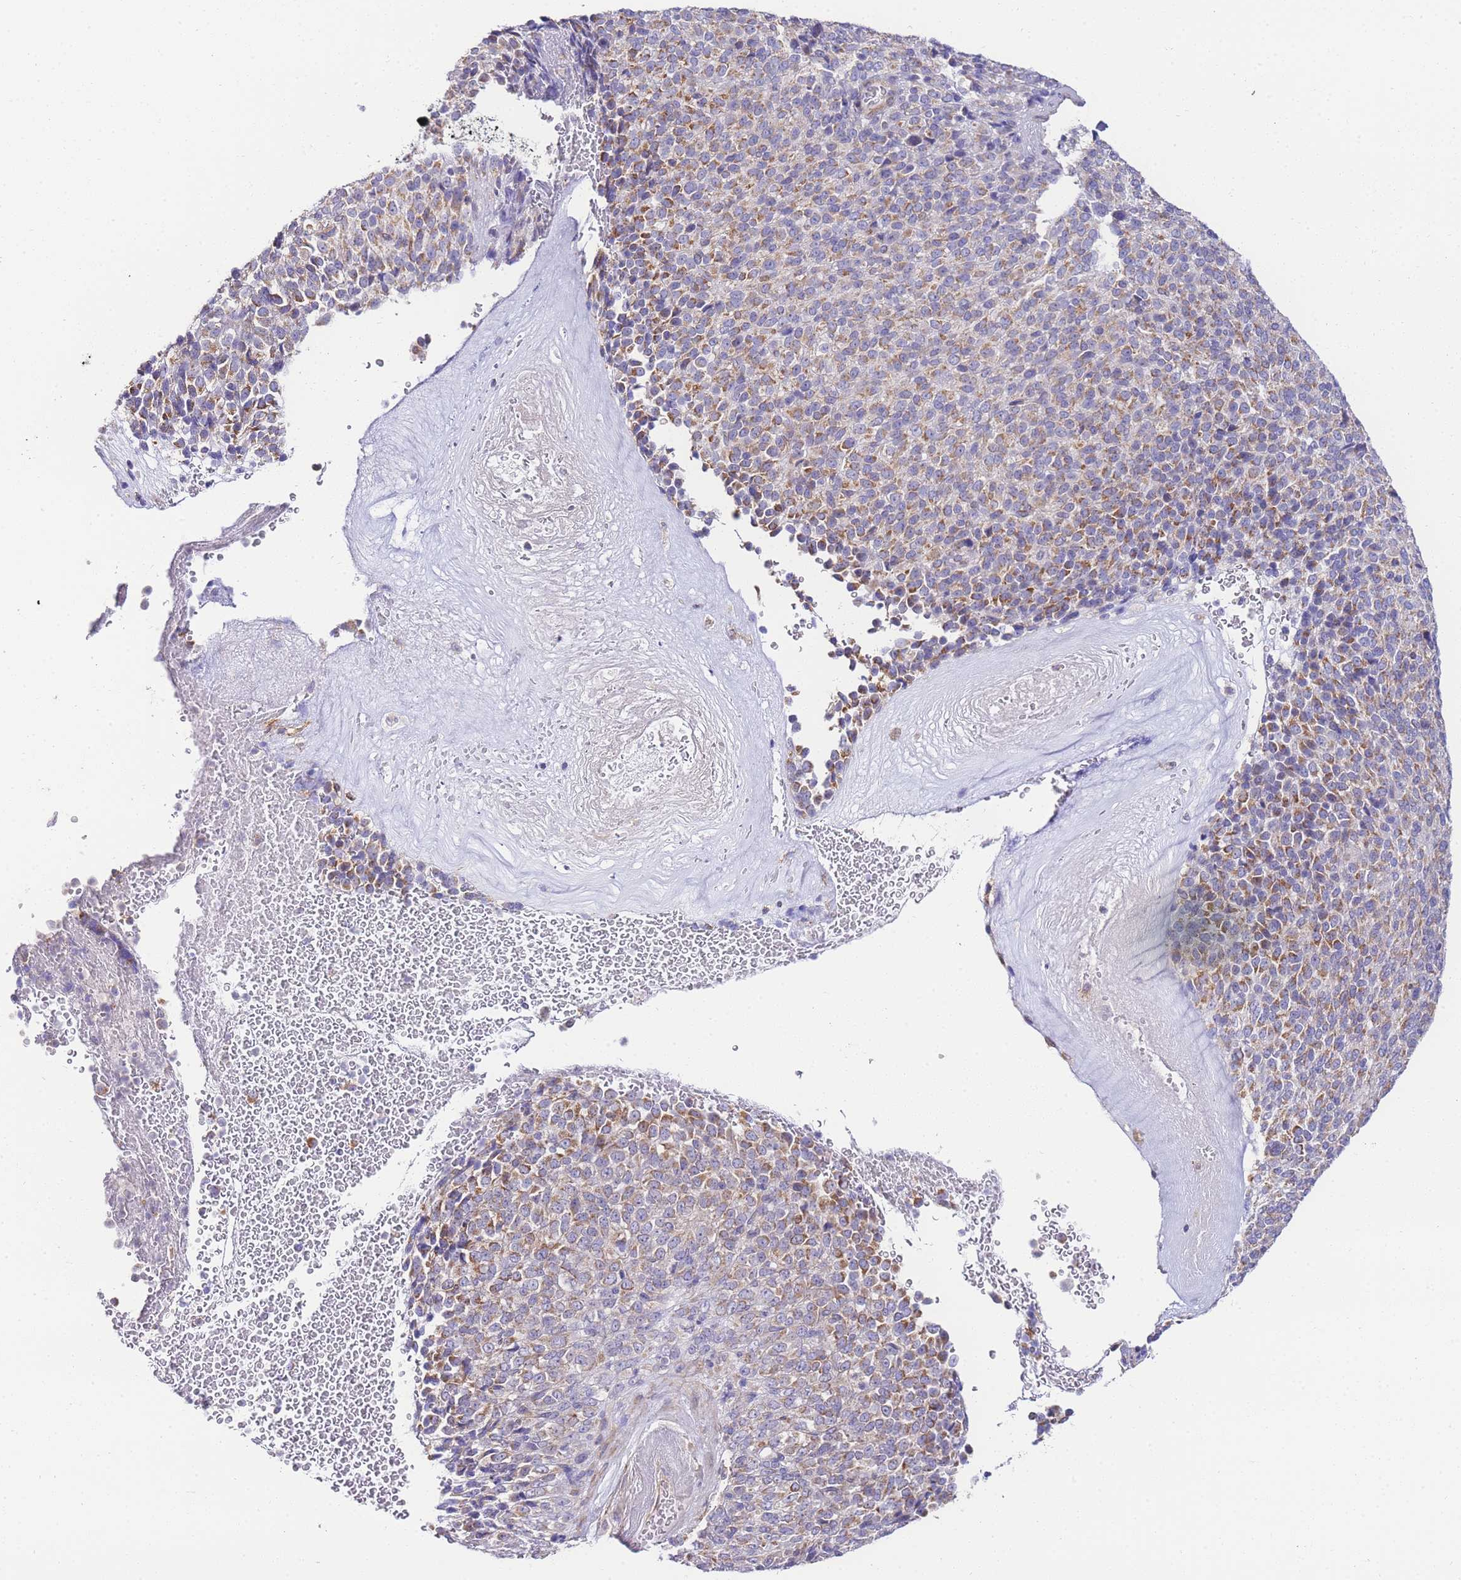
{"staining": {"intensity": "moderate", "quantity": ">75%", "location": "cytoplasmic/membranous"}, "tissue": "melanoma", "cell_type": "Tumor cells", "image_type": "cancer", "snomed": [{"axis": "morphology", "description": "Malignant melanoma, Metastatic site"}, {"axis": "topography", "description": "Brain"}], "caption": "Tumor cells reveal medium levels of moderate cytoplasmic/membranous staining in about >75% of cells in human melanoma. (Stains: DAB (3,3'-diaminobenzidine) in brown, nuclei in blue, Microscopy: brightfield microscopy at high magnification).", "gene": "PDCD7", "patient": {"sex": "female", "age": 56}}